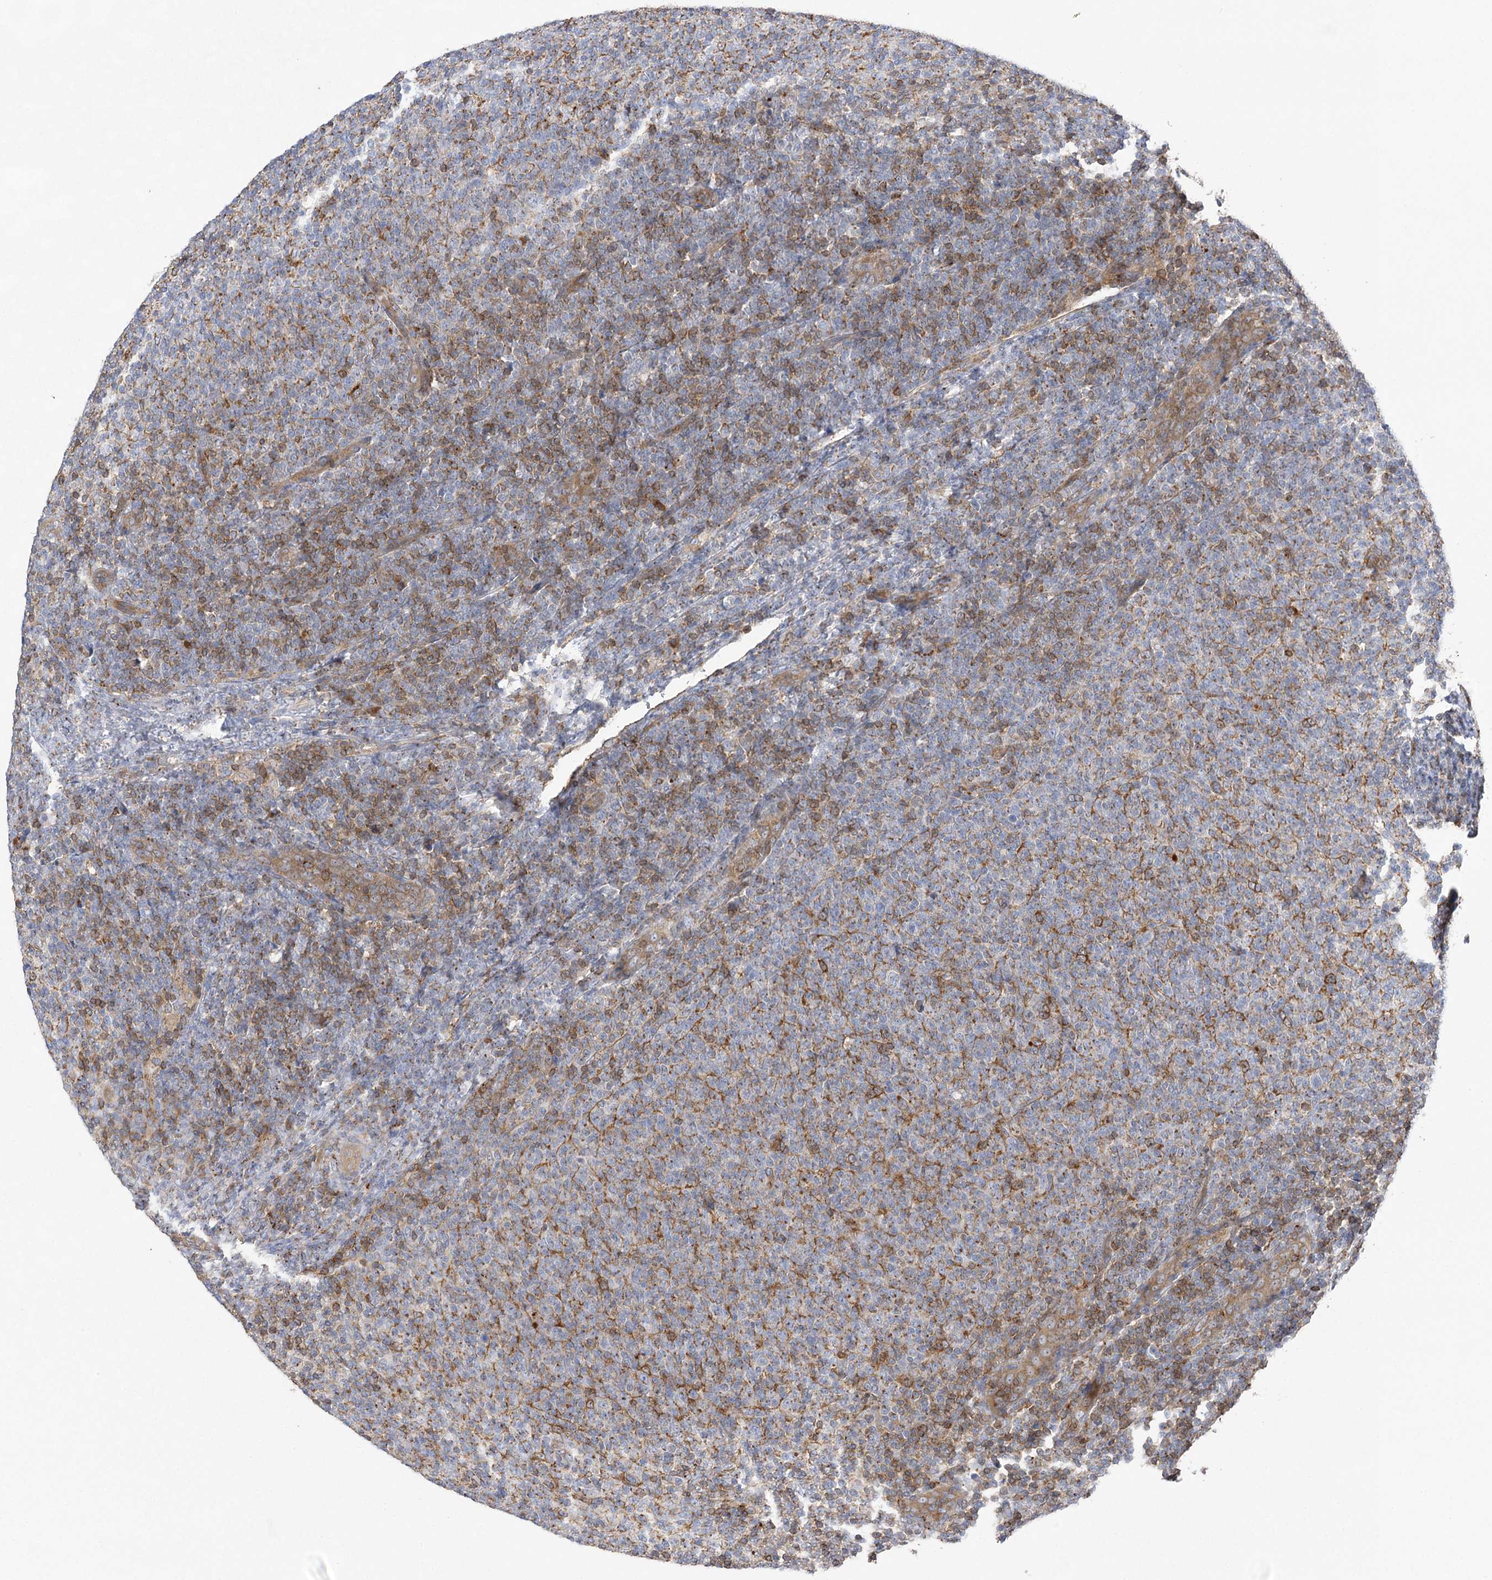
{"staining": {"intensity": "moderate", "quantity": "<25%", "location": "cytoplasmic/membranous"}, "tissue": "lymphoma", "cell_type": "Tumor cells", "image_type": "cancer", "snomed": [{"axis": "morphology", "description": "Malignant lymphoma, non-Hodgkin's type, Low grade"}, {"axis": "topography", "description": "Lymph node"}], "caption": "Immunohistochemical staining of lymphoma shows low levels of moderate cytoplasmic/membranous protein positivity in about <25% of tumor cells.", "gene": "VPS37B", "patient": {"sex": "male", "age": 66}}